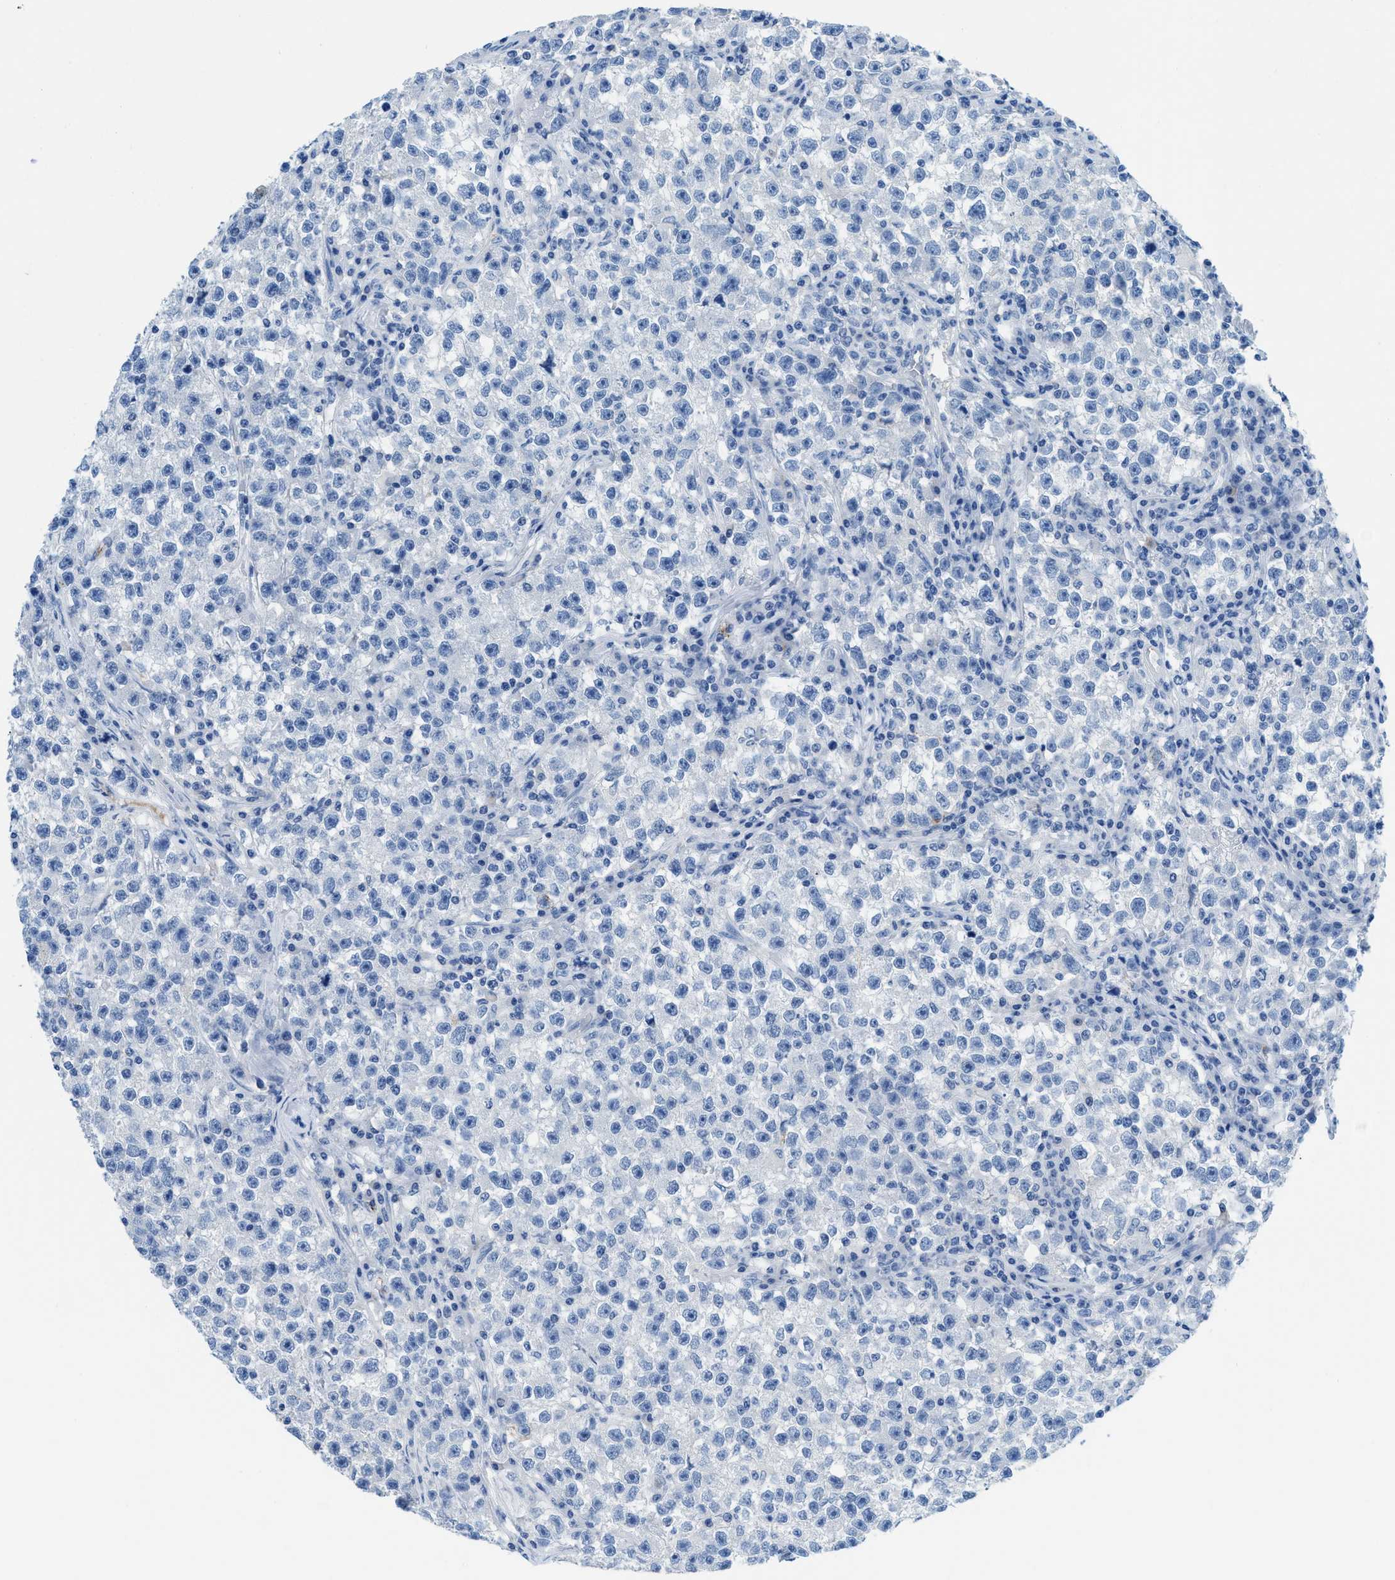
{"staining": {"intensity": "negative", "quantity": "none", "location": "none"}, "tissue": "testis cancer", "cell_type": "Tumor cells", "image_type": "cancer", "snomed": [{"axis": "morphology", "description": "Seminoma, NOS"}, {"axis": "topography", "description": "Testis"}], "caption": "High magnification brightfield microscopy of seminoma (testis) stained with DAB (brown) and counterstained with hematoxylin (blue): tumor cells show no significant positivity. (Brightfield microscopy of DAB (3,3'-diaminobenzidine) immunohistochemistry at high magnification).", "gene": "MBL2", "patient": {"sex": "male", "age": 22}}